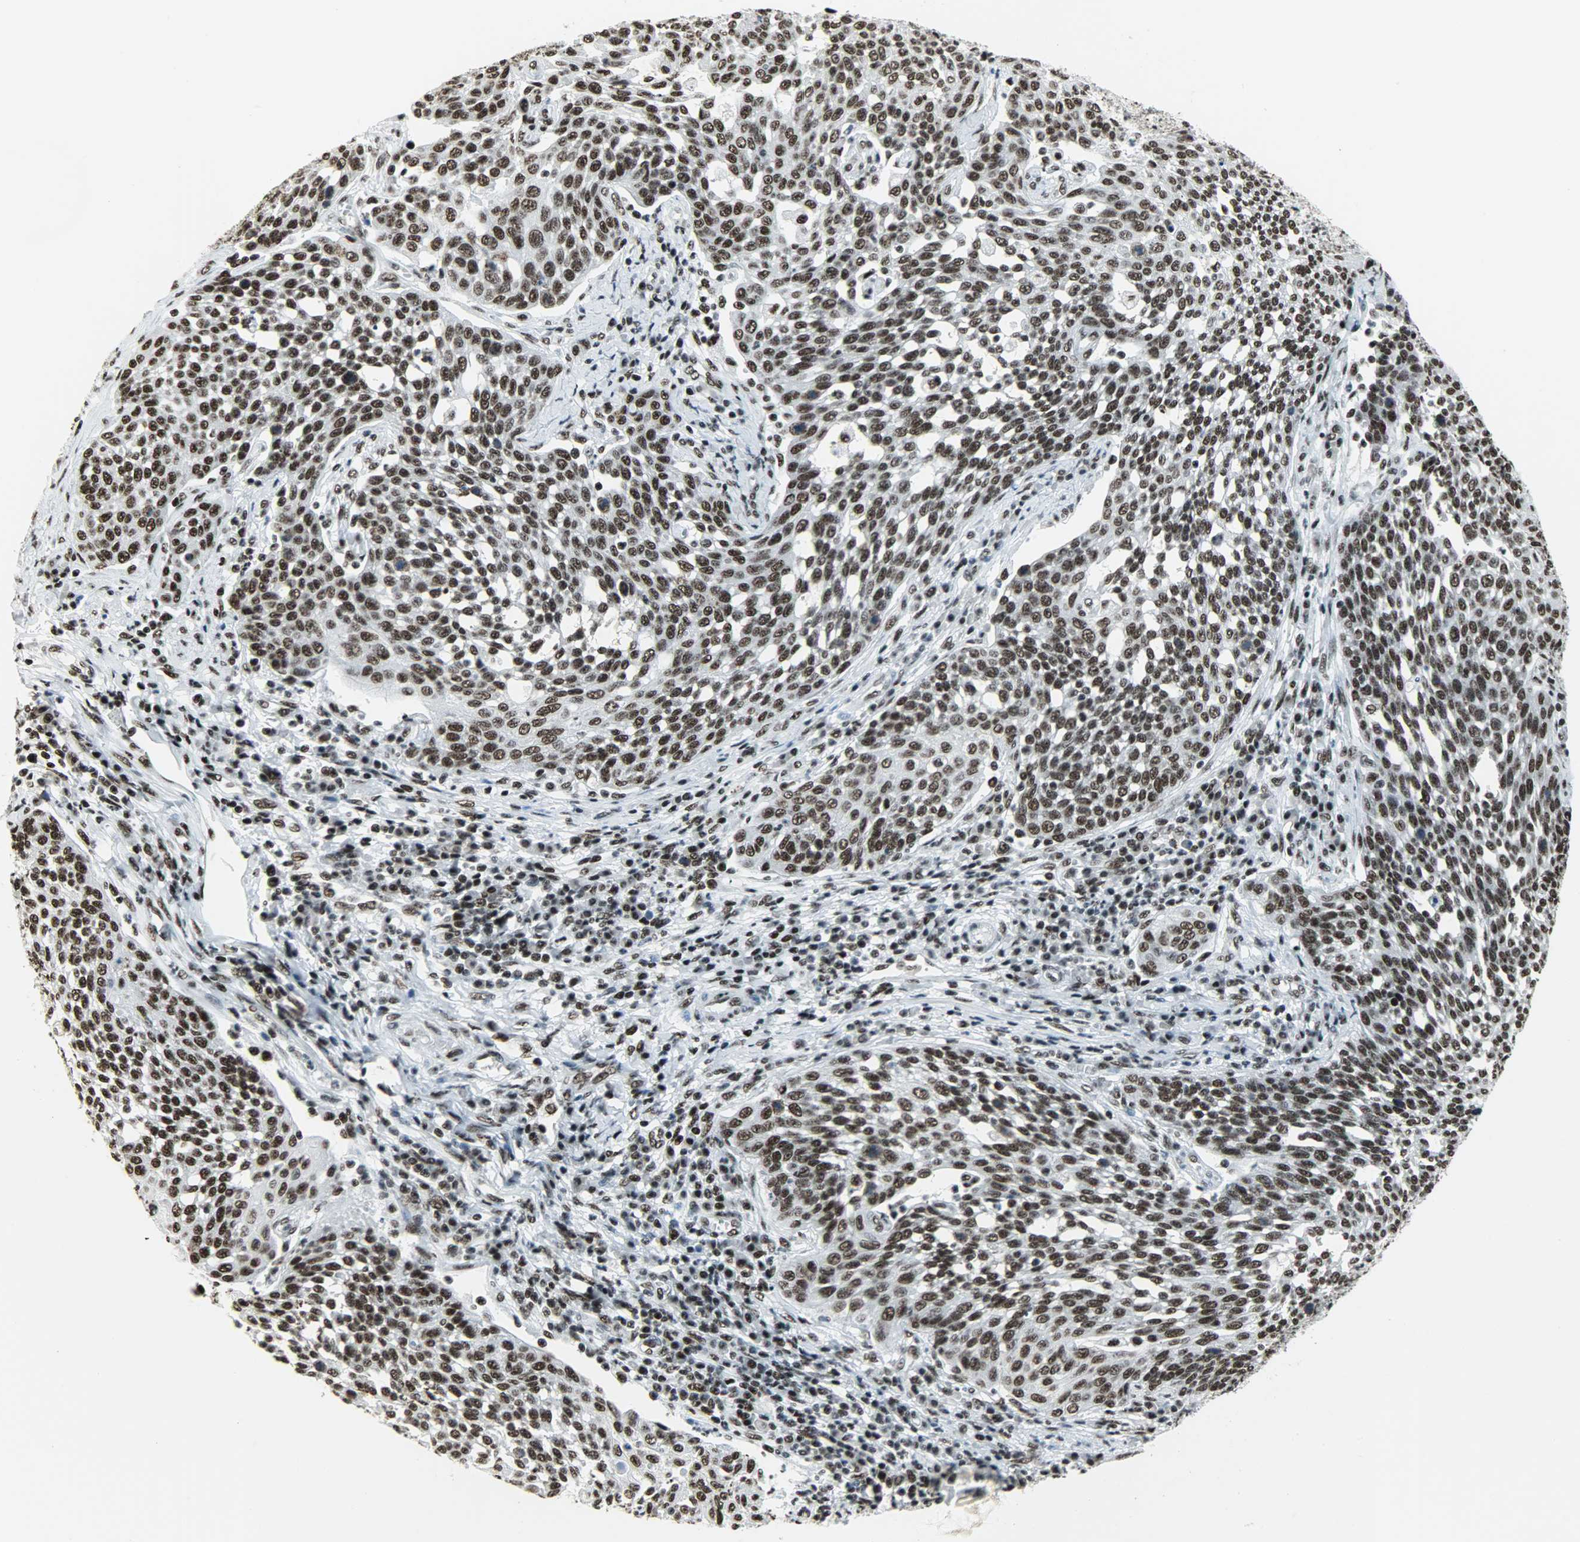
{"staining": {"intensity": "strong", "quantity": ">75%", "location": "nuclear"}, "tissue": "cervical cancer", "cell_type": "Tumor cells", "image_type": "cancer", "snomed": [{"axis": "morphology", "description": "Squamous cell carcinoma, NOS"}, {"axis": "topography", "description": "Cervix"}], "caption": "A high-resolution photomicrograph shows immunohistochemistry (IHC) staining of cervical squamous cell carcinoma, which displays strong nuclear staining in about >75% of tumor cells.", "gene": "SNRPA", "patient": {"sex": "female", "age": 34}}